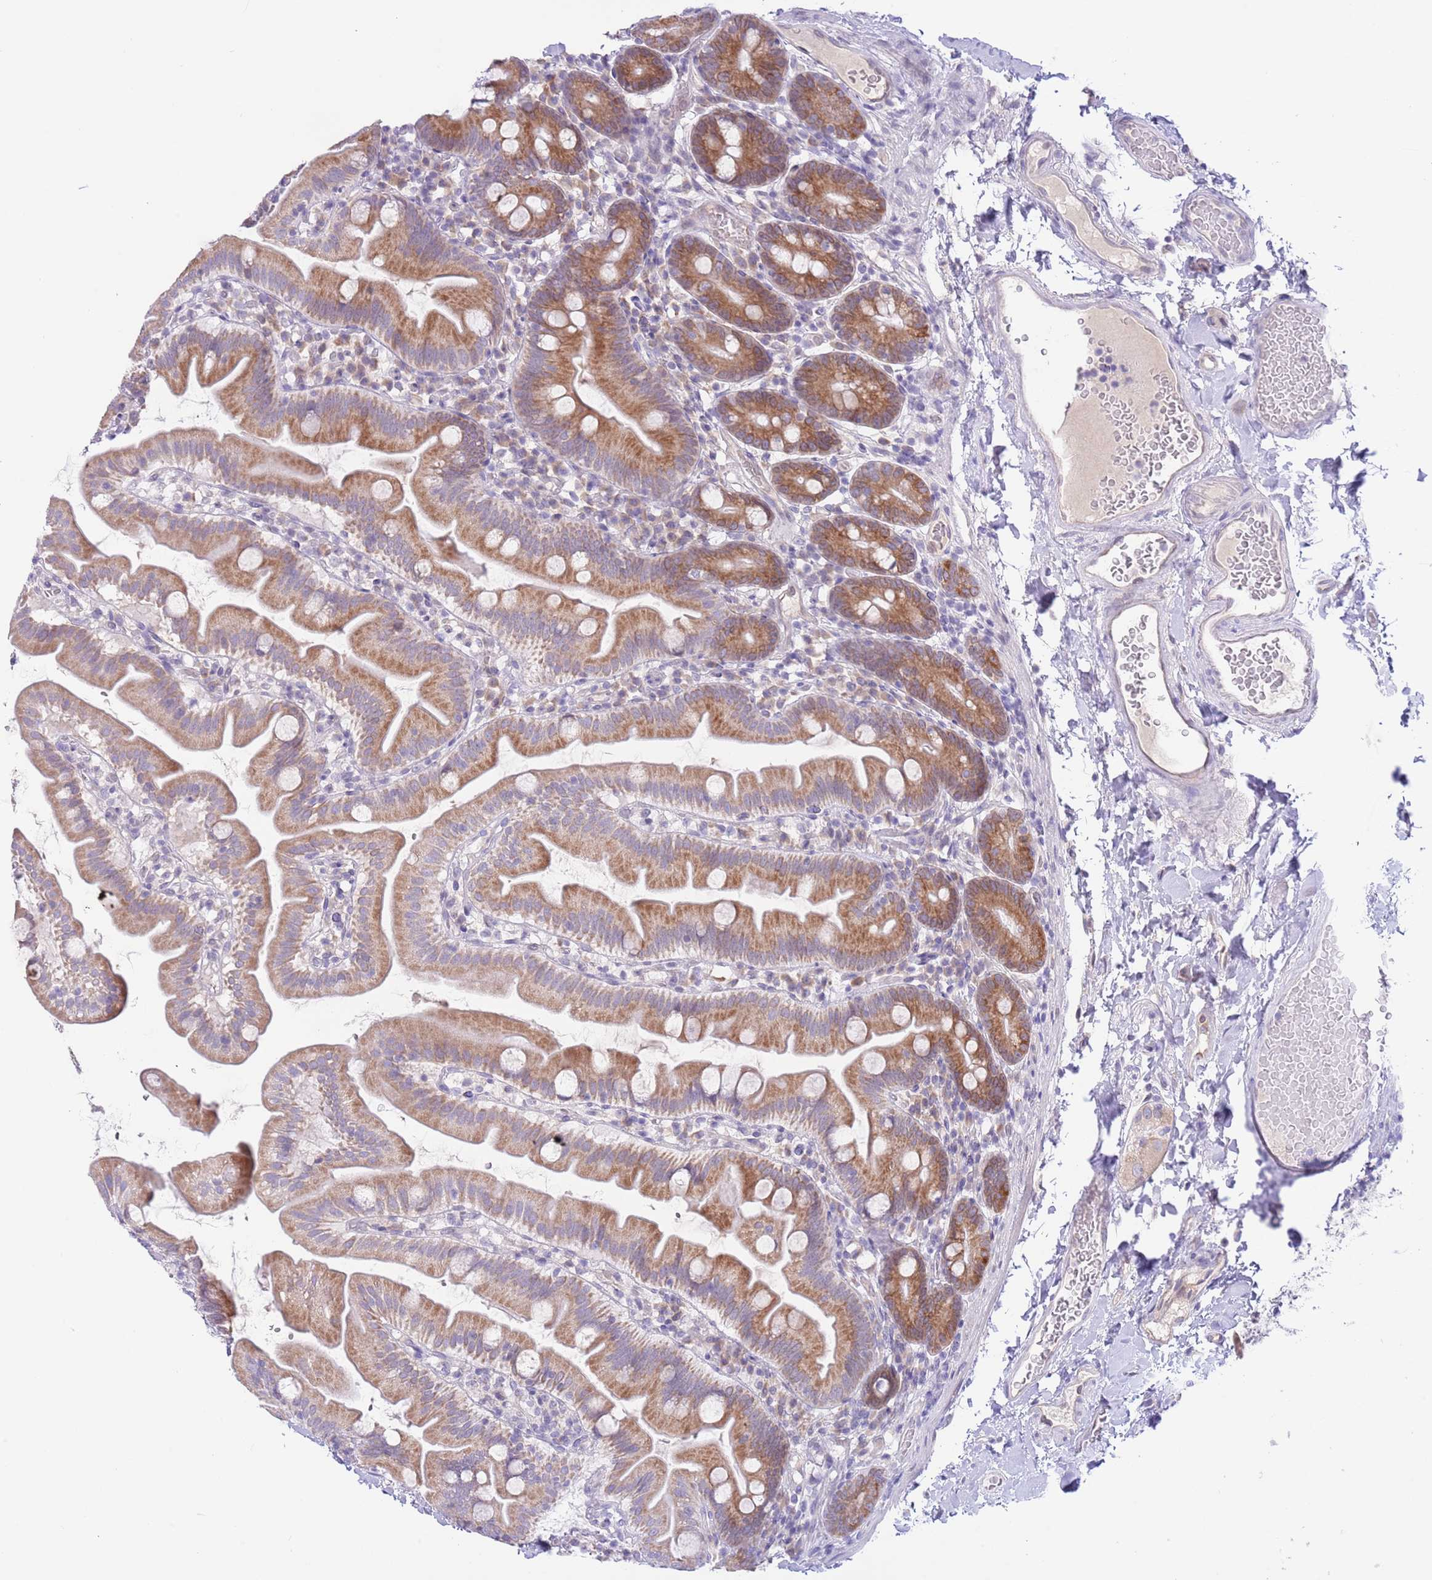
{"staining": {"intensity": "moderate", "quantity": ">75%", "location": "cytoplasmic/membranous"}, "tissue": "small intestine", "cell_type": "Glandular cells", "image_type": "normal", "snomed": [{"axis": "morphology", "description": "Normal tissue, NOS"}, {"axis": "topography", "description": "Small intestine"}], "caption": "Immunohistochemical staining of benign human small intestine demonstrates moderate cytoplasmic/membranous protein positivity in approximately >75% of glandular cells.", "gene": "EBPL", "patient": {"sex": "female", "age": 68}}